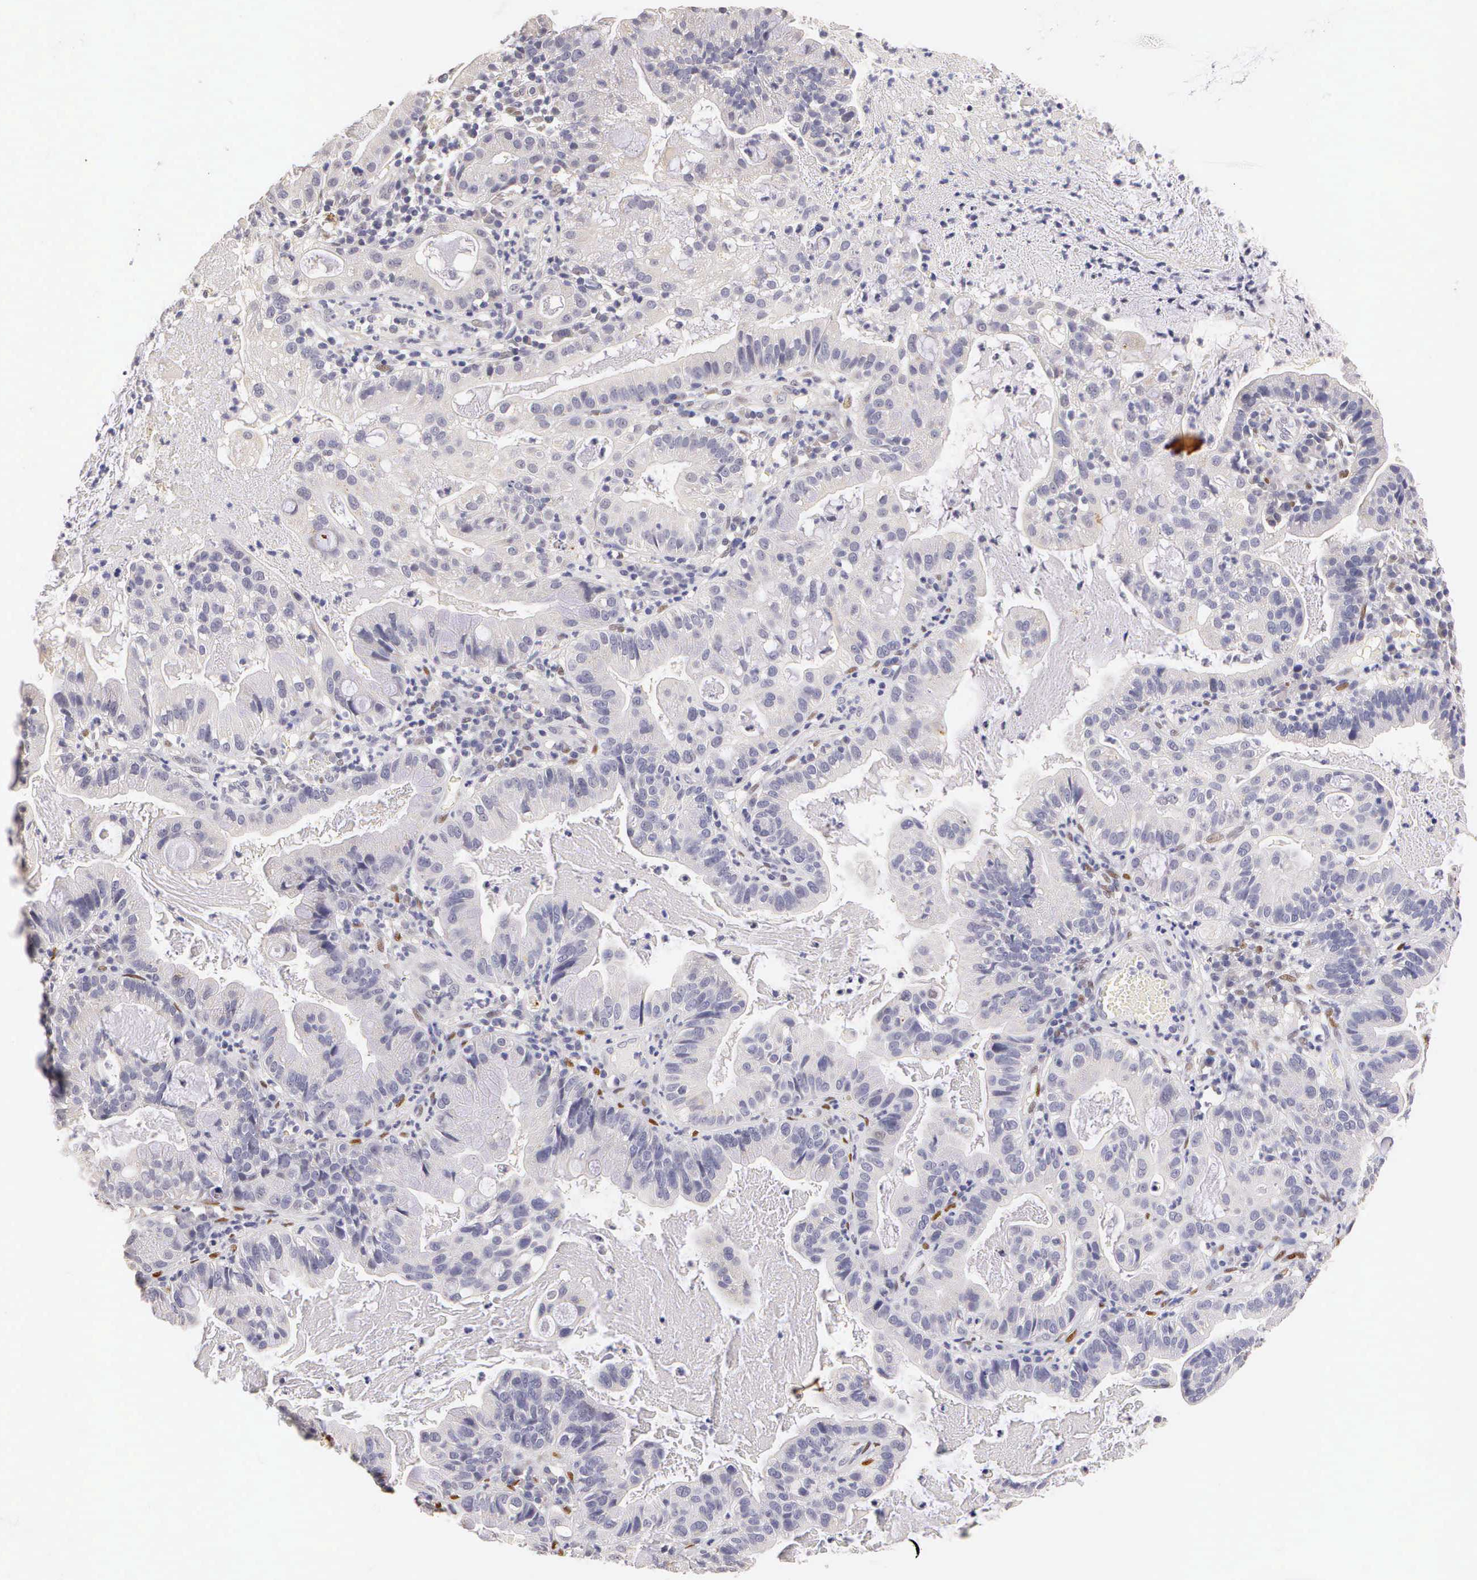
{"staining": {"intensity": "negative", "quantity": "none", "location": "none"}, "tissue": "cervical cancer", "cell_type": "Tumor cells", "image_type": "cancer", "snomed": [{"axis": "morphology", "description": "Adenocarcinoma, NOS"}, {"axis": "topography", "description": "Cervix"}], "caption": "Tumor cells show no significant protein positivity in adenocarcinoma (cervical).", "gene": "ESR1", "patient": {"sex": "female", "age": 41}}